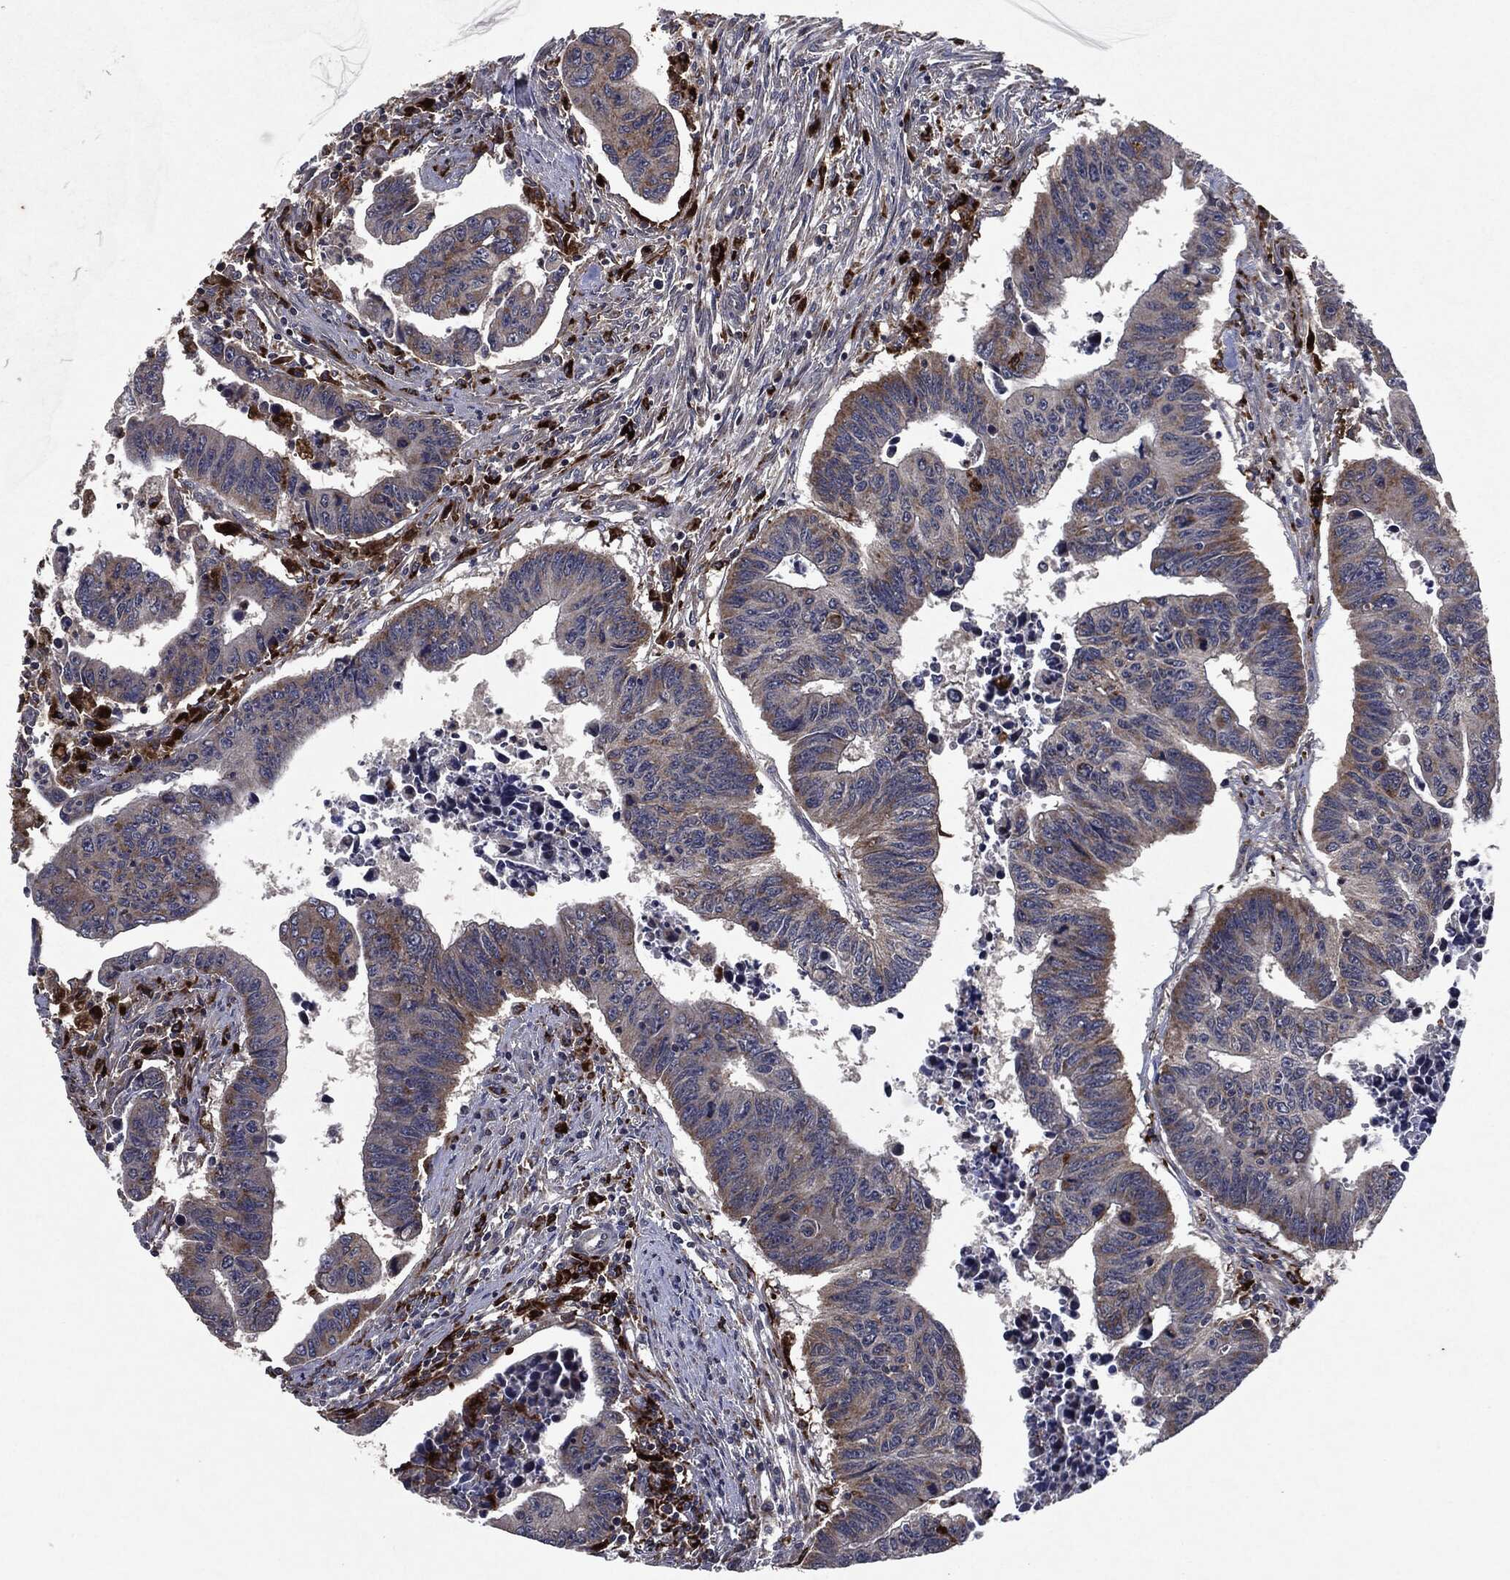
{"staining": {"intensity": "moderate", "quantity": "<25%", "location": "cytoplasmic/membranous"}, "tissue": "colorectal cancer", "cell_type": "Tumor cells", "image_type": "cancer", "snomed": [{"axis": "morphology", "description": "Adenocarcinoma, NOS"}, {"axis": "topography", "description": "Rectum"}], "caption": "Adenocarcinoma (colorectal) stained with DAB (3,3'-diaminobenzidine) immunohistochemistry shows low levels of moderate cytoplasmic/membranous staining in approximately <25% of tumor cells.", "gene": "SLC31A2", "patient": {"sex": "female", "age": 85}}